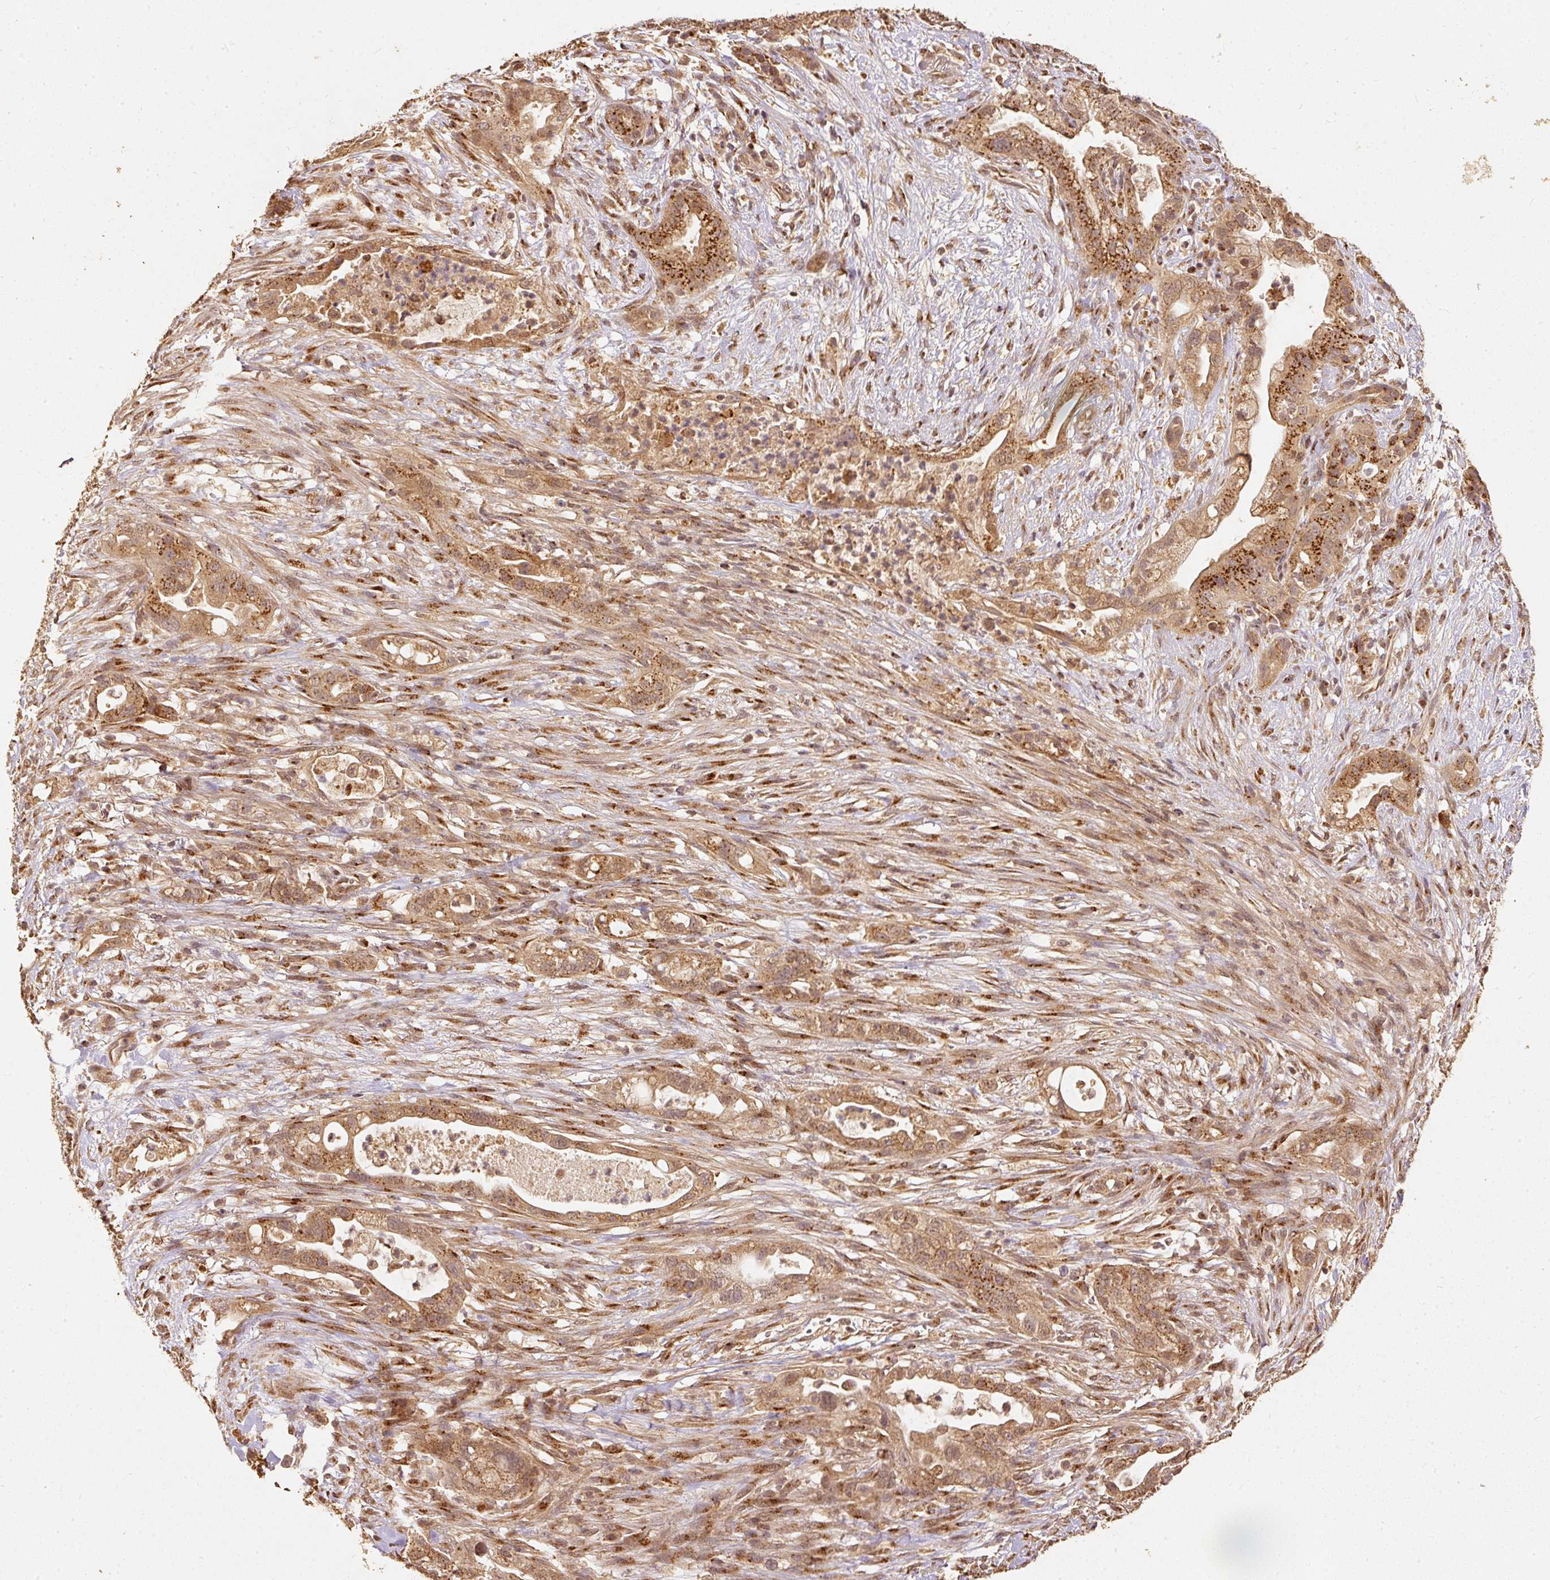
{"staining": {"intensity": "moderate", "quantity": ">75%", "location": "cytoplasmic/membranous"}, "tissue": "pancreatic cancer", "cell_type": "Tumor cells", "image_type": "cancer", "snomed": [{"axis": "morphology", "description": "Adenocarcinoma, NOS"}, {"axis": "topography", "description": "Pancreas"}], "caption": "IHC (DAB (3,3'-diaminobenzidine)) staining of human pancreatic cancer displays moderate cytoplasmic/membranous protein staining in approximately >75% of tumor cells.", "gene": "FUT8", "patient": {"sex": "male", "age": 44}}